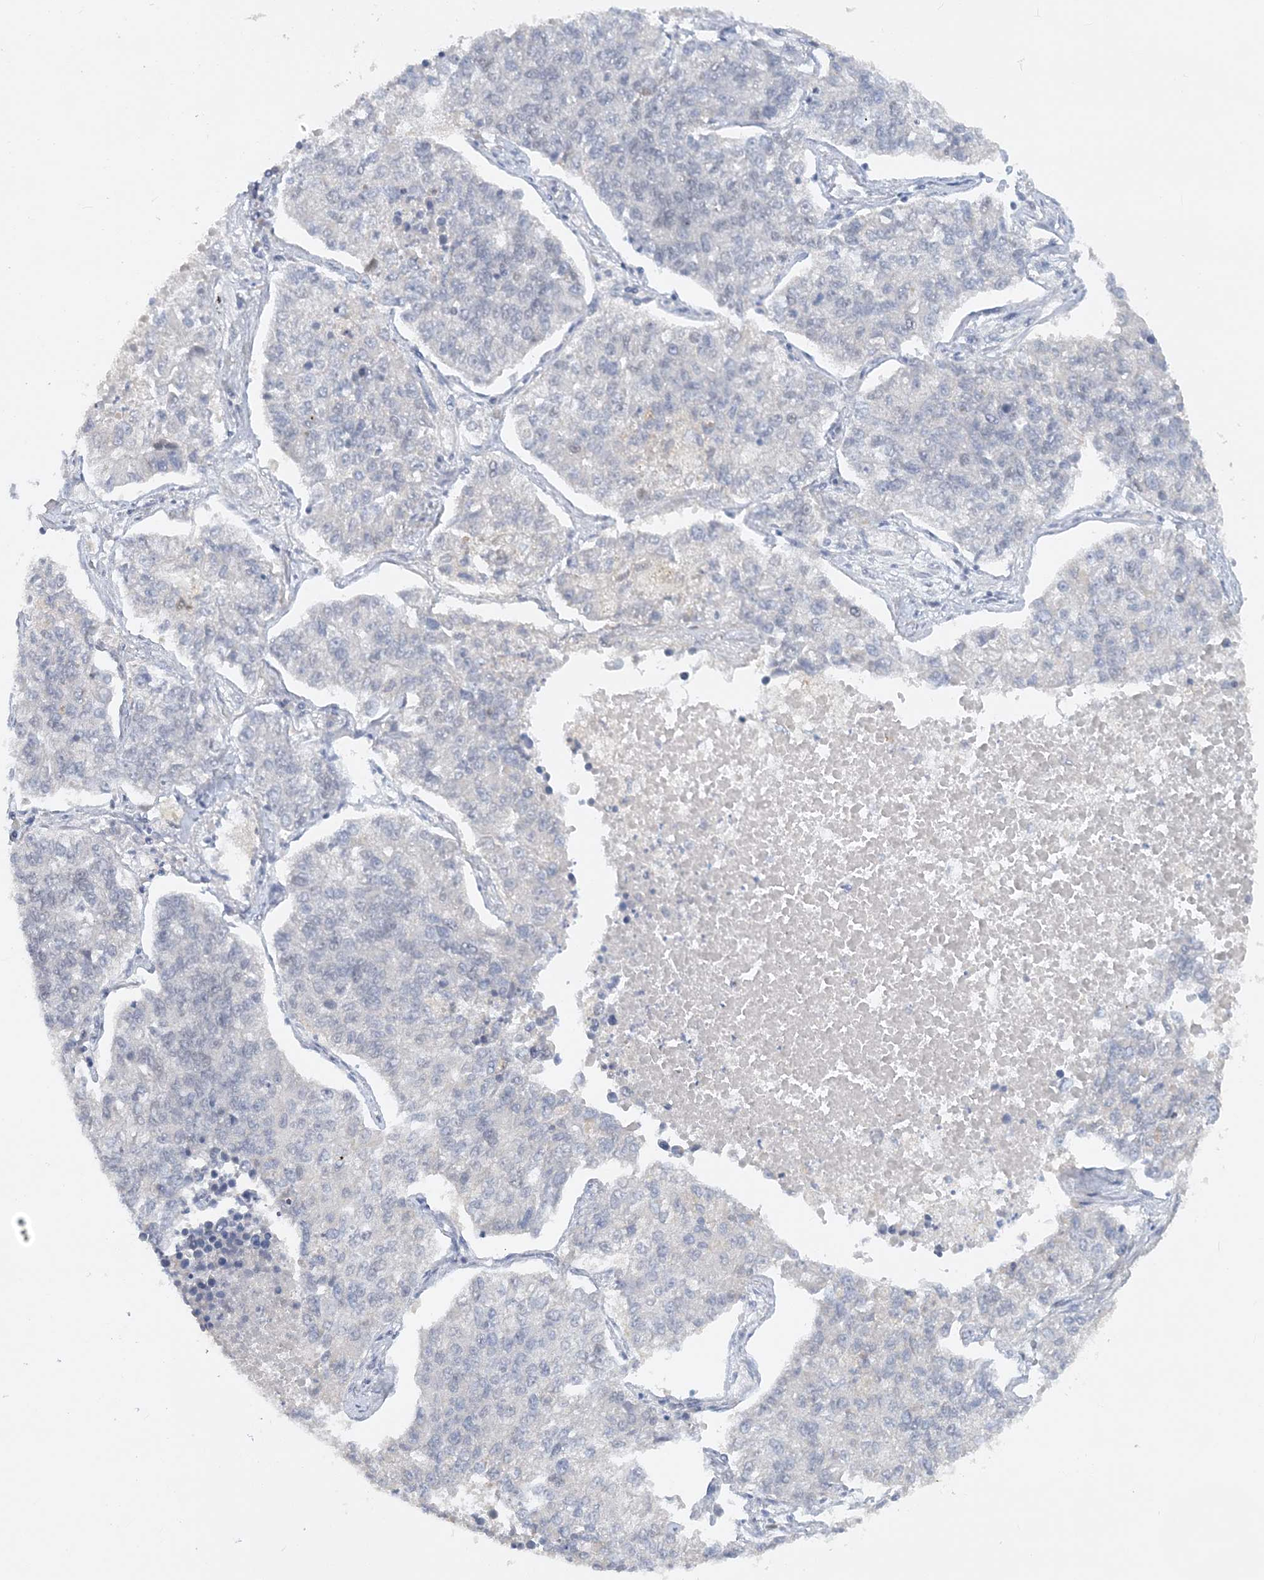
{"staining": {"intensity": "negative", "quantity": "none", "location": "none"}, "tissue": "lung cancer", "cell_type": "Tumor cells", "image_type": "cancer", "snomed": [{"axis": "morphology", "description": "Adenocarcinoma, NOS"}, {"axis": "topography", "description": "Lung"}], "caption": "Adenocarcinoma (lung) was stained to show a protein in brown. There is no significant positivity in tumor cells. The staining was performed using DAB (3,3'-diaminobenzidine) to visualize the protein expression in brown, while the nuclei were stained in blue with hematoxylin (Magnification: 20x).", "gene": "KMT2D", "patient": {"sex": "male", "age": 49}}